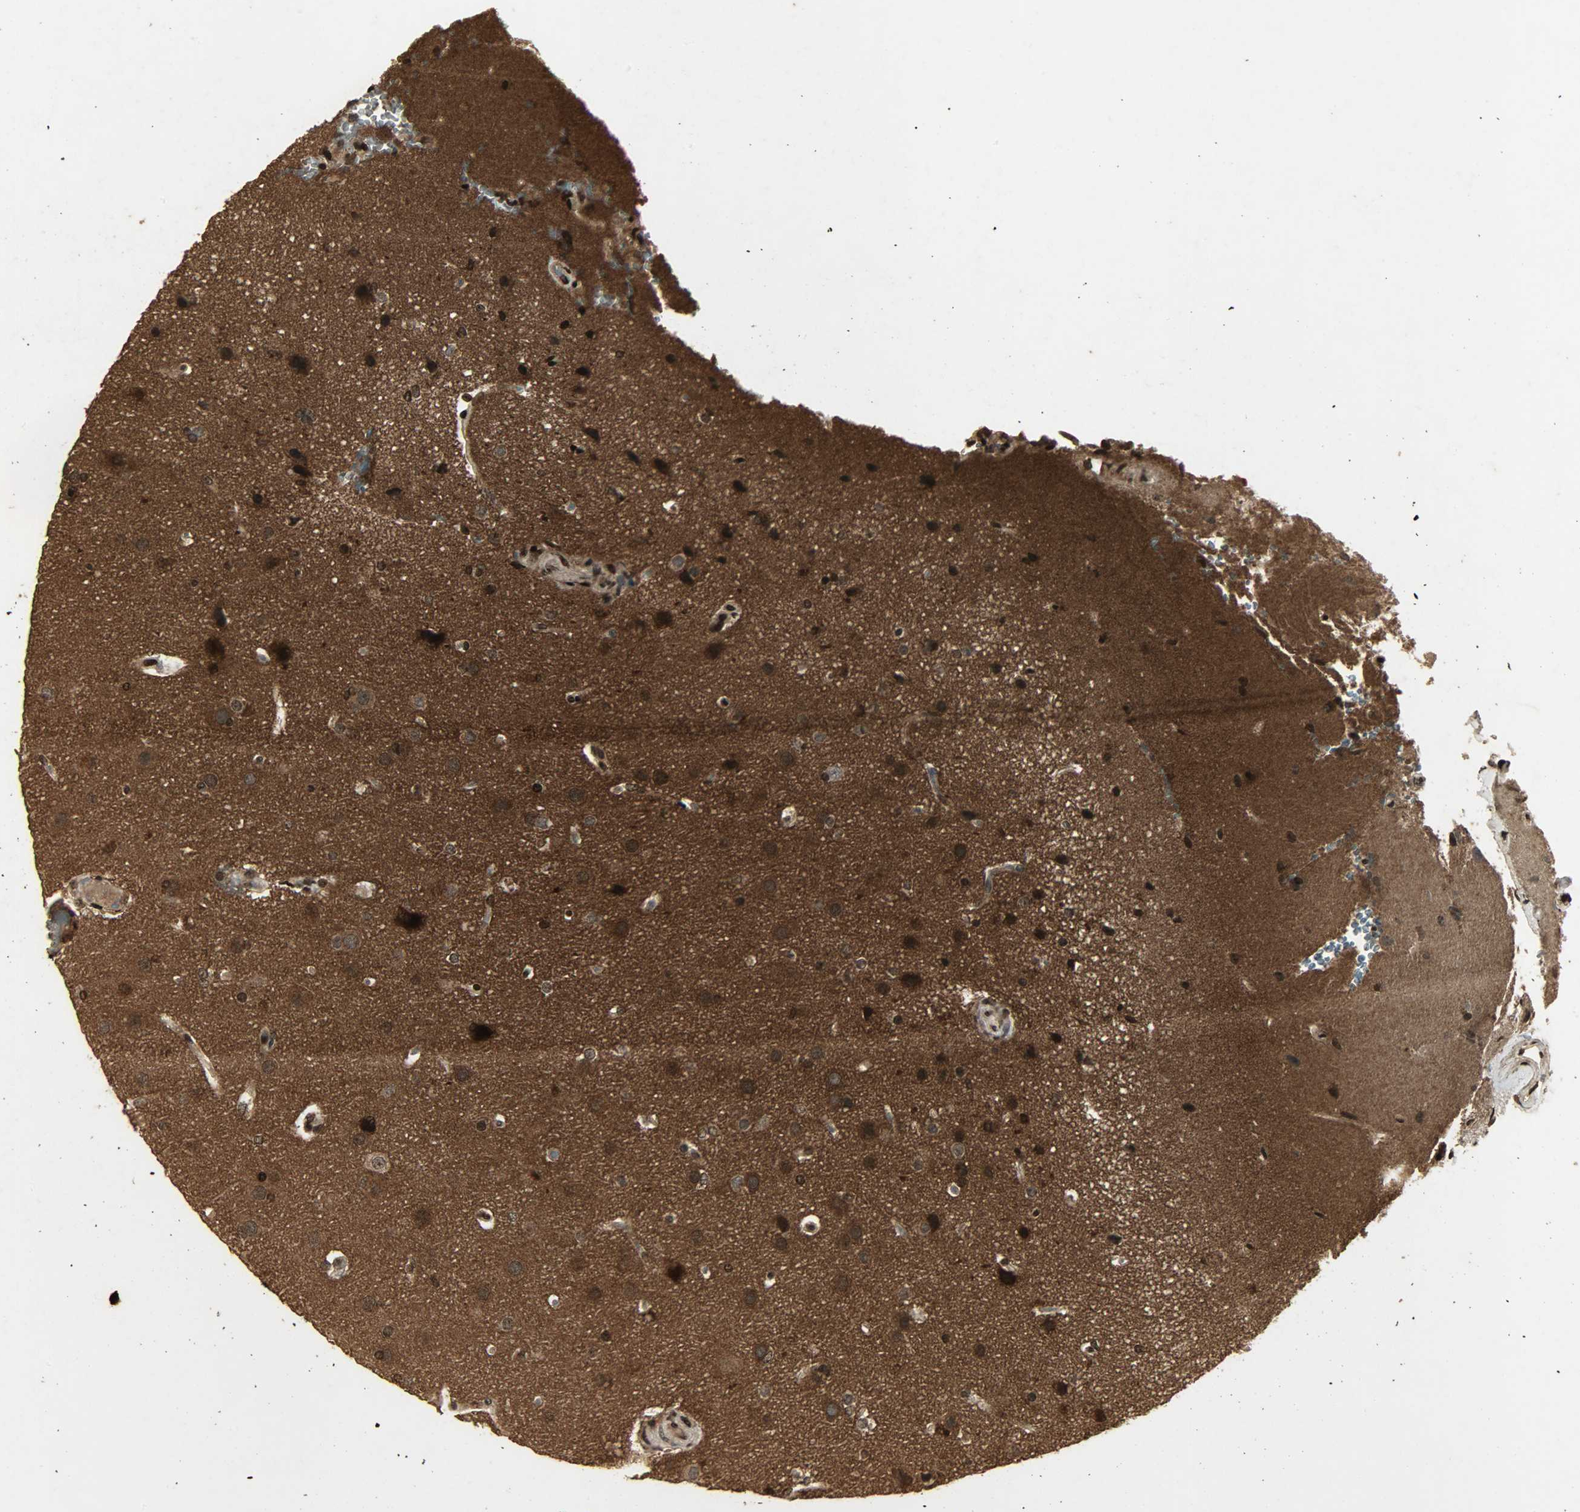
{"staining": {"intensity": "strong", "quantity": ">75%", "location": "cytoplasmic/membranous,nuclear"}, "tissue": "glioma", "cell_type": "Tumor cells", "image_type": "cancer", "snomed": [{"axis": "morphology", "description": "Glioma, malignant, Low grade"}, {"axis": "topography", "description": "Cerebral cortex"}], "caption": "Protein expression analysis of human low-grade glioma (malignant) reveals strong cytoplasmic/membranous and nuclear staining in about >75% of tumor cells.", "gene": "PPP3R1", "patient": {"sex": "female", "age": 47}}